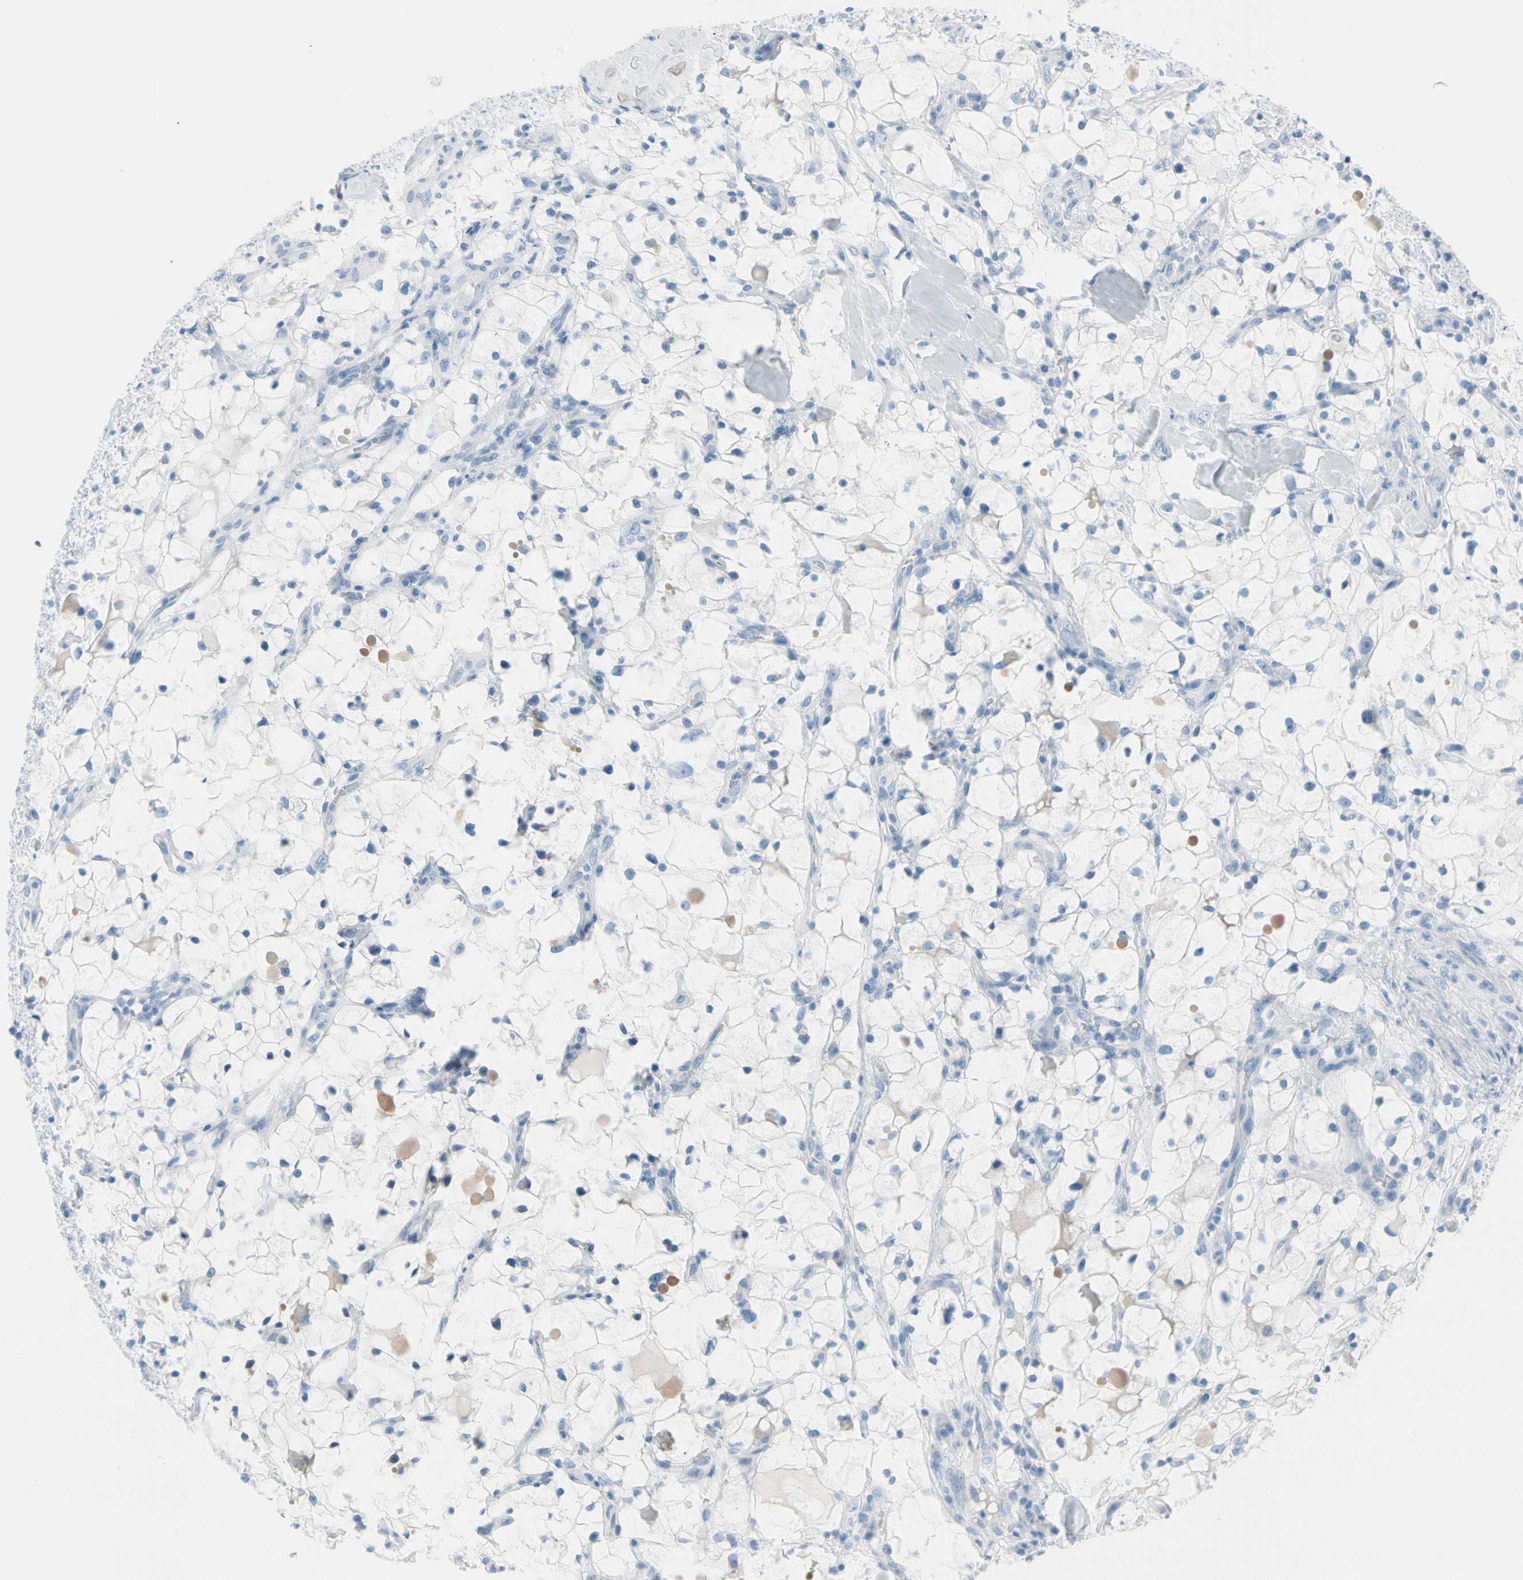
{"staining": {"intensity": "negative", "quantity": "none", "location": "none"}, "tissue": "renal cancer", "cell_type": "Tumor cells", "image_type": "cancer", "snomed": [{"axis": "morphology", "description": "Adenocarcinoma, NOS"}, {"axis": "topography", "description": "Kidney"}], "caption": "DAB immunohistochemical staining of renal cancer (adenocarcinoma) displays no significant positivity in tumor cells. (DAB (3,3'-diaminobenzidine) immunohistochemistry visualized using brightfield microscopy, high magnification).", "gene": "TPO", "patient": {"sex": "female", "age": 60}}